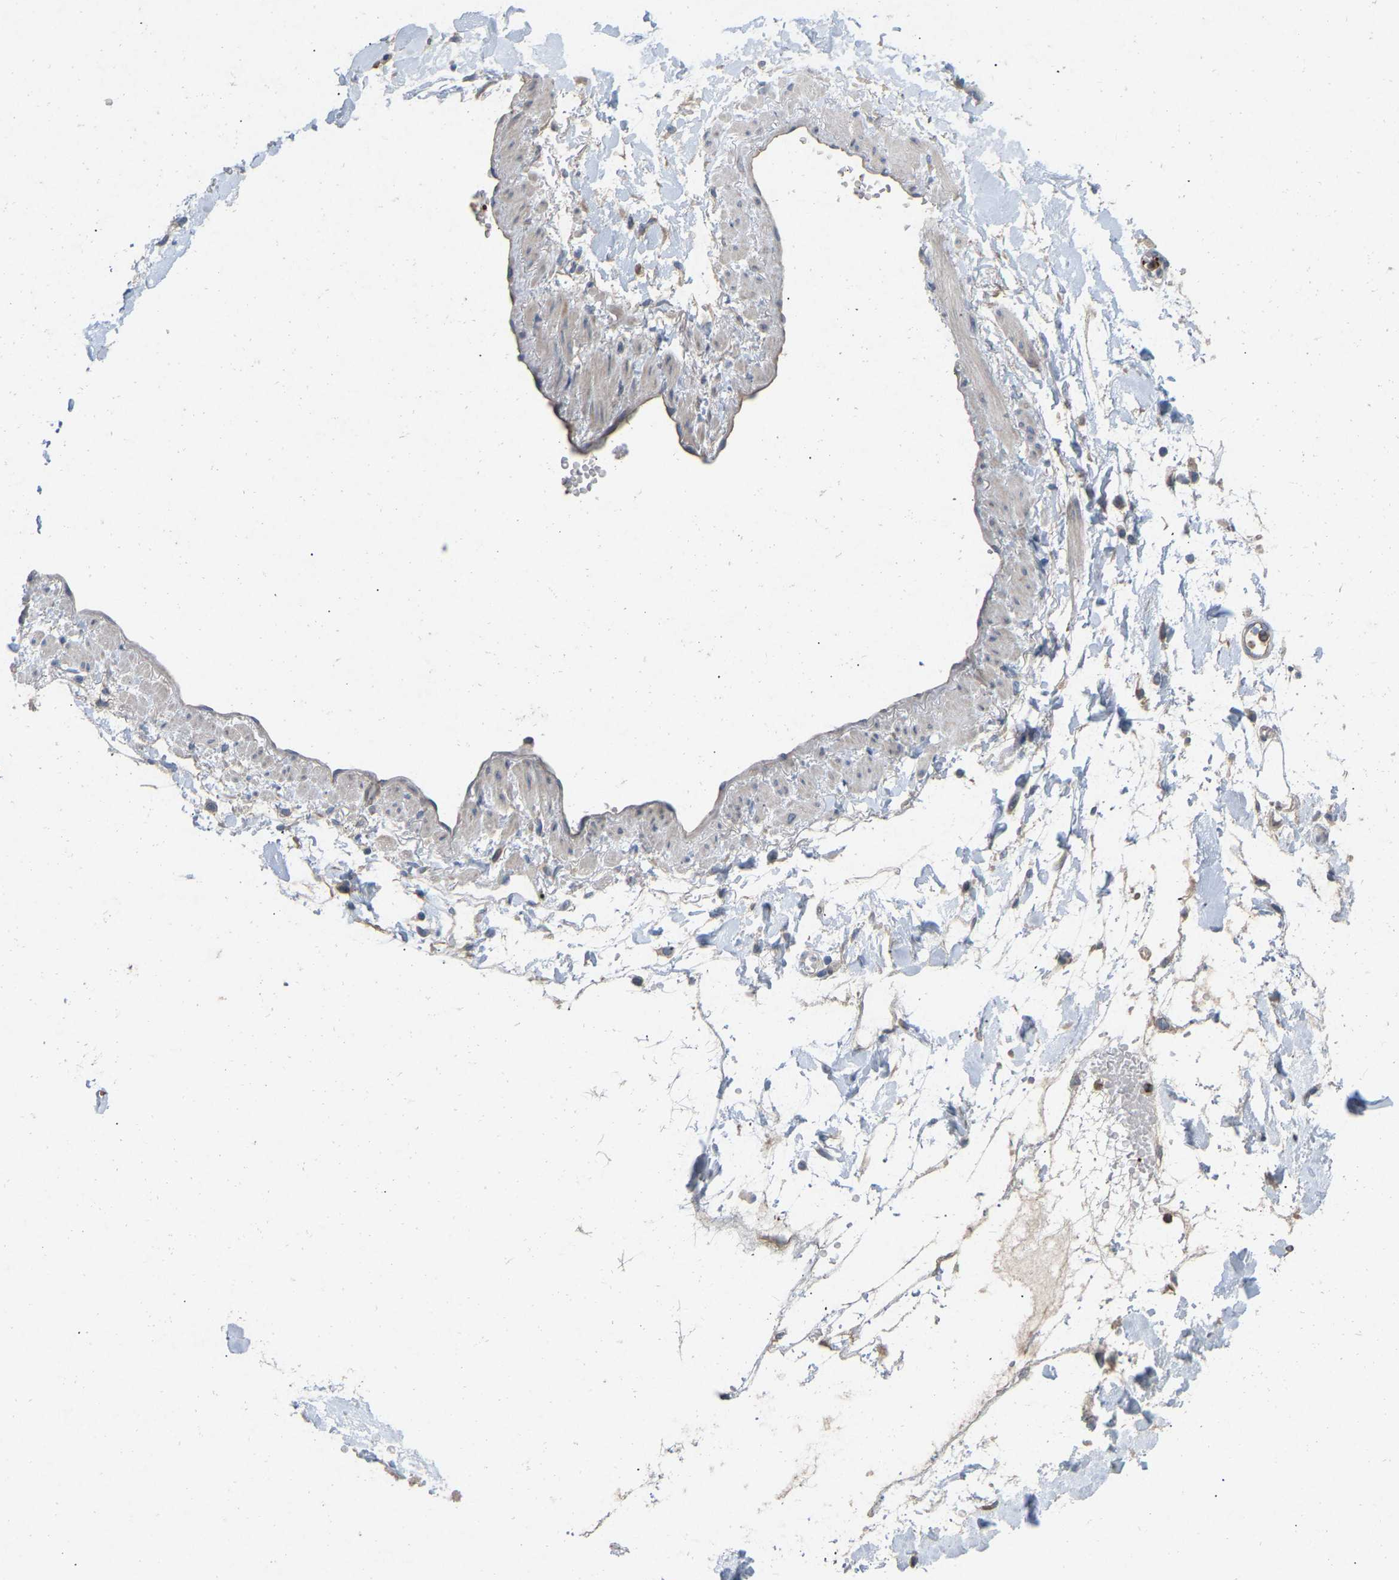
{"staining": {"intensity": "negative", "quantity": "none", "location": "none"}, "tissue": "adipose tissue", "cell_type": "Adipocytes", "image_type": "normal", "snomed": [{"axis": "morphology", "description": "Normal tissue, NOS"}, {"axis": "morphology", "description": "Adenocarcinoma, NOS"}, {"axis": "topography", "description": "Duodenum"}, {"axis": "topography", "description": "Peripheral nerve tissue"}], "caption": "Human adipose tissue stained for a protein using IHC exhibits no expression in adipocytes.", "gene": "RHEB", "patient": {"sex": "female", "age": 60}}